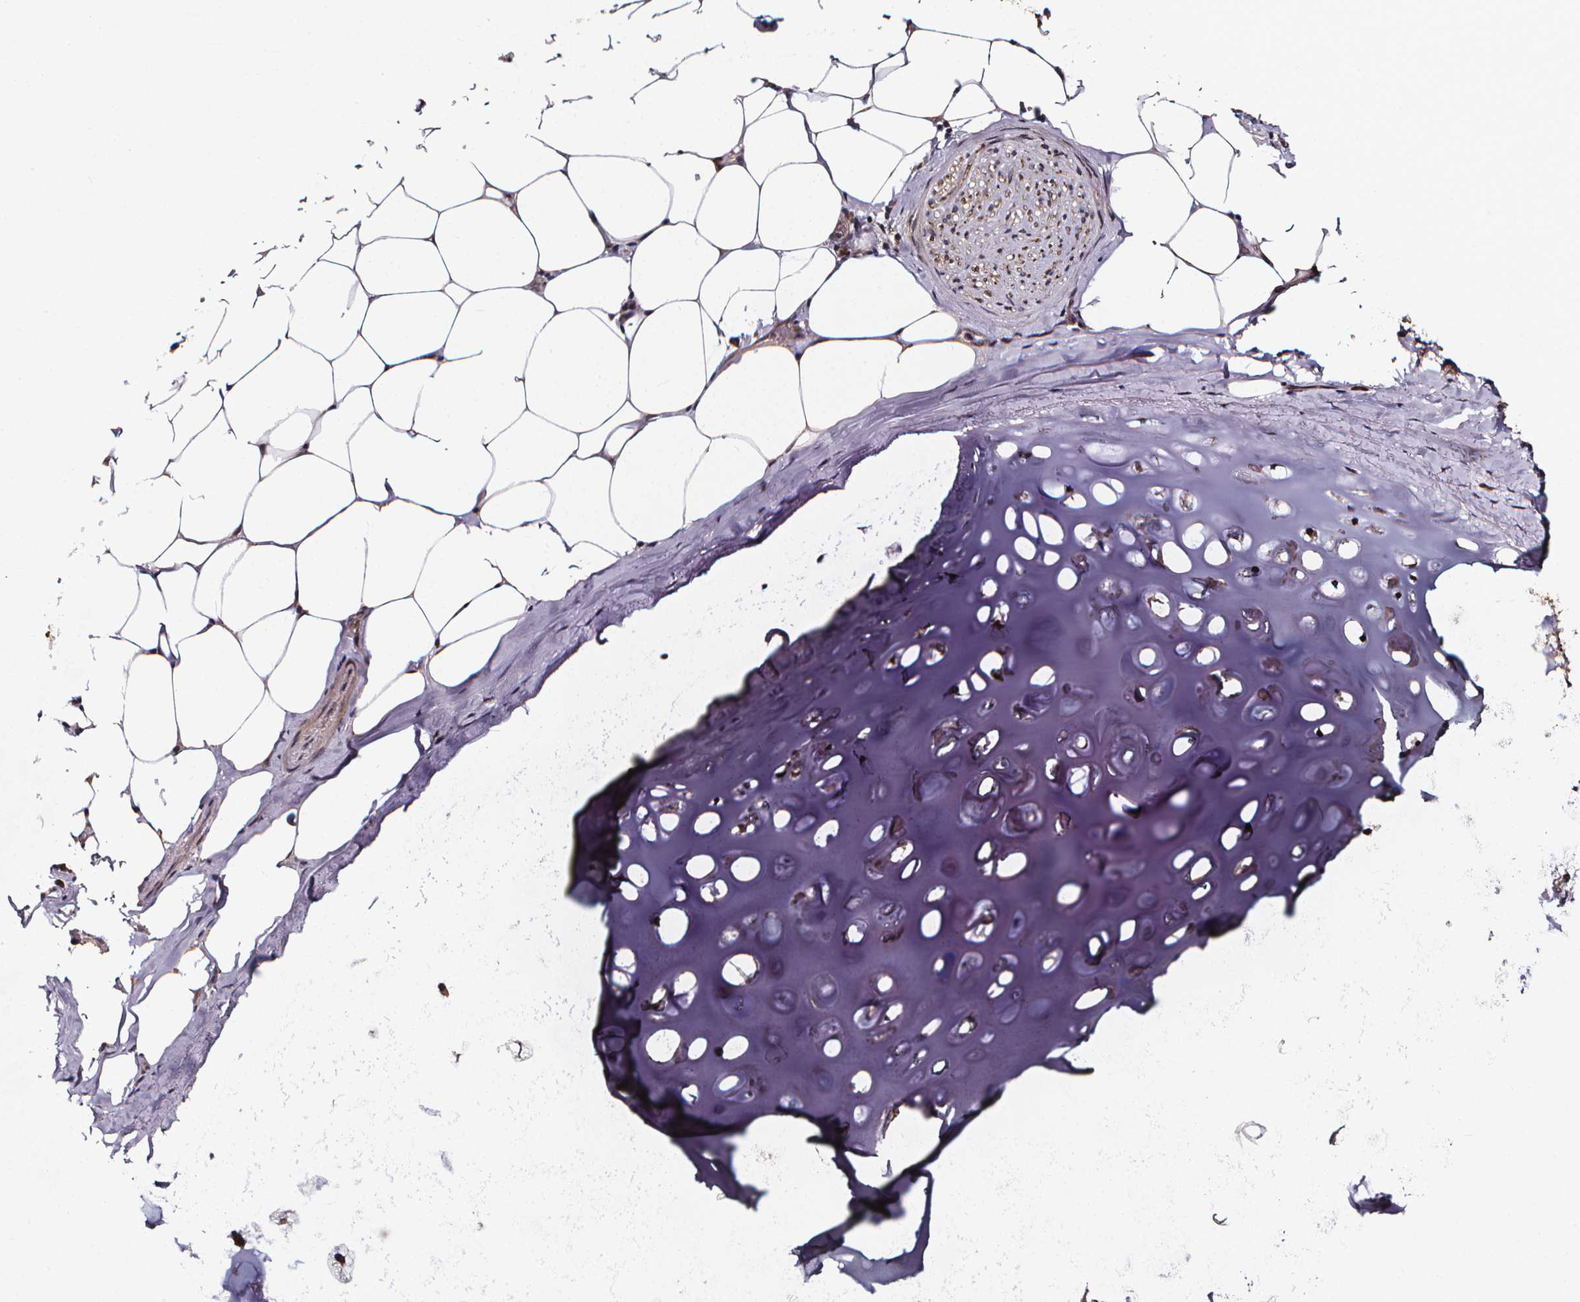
{"staining": {"intensity": "weak", "quantity": "25%-75%", "location": "cytoplasmic/membranous"}, "tissue": "adipose tissue", "cell_type": "Adipocytes", "image_type": "normal", "snomed": [{"axis": "morphology", "description": "Normal tissue, NOS"}, {"axis": "topography", "description": "Bronchus"}, {"axis": "topography", "description": "Lung"}], "caption": "This micrograph exhibits benign adipose tissue stained with IHC to label a protein in brown. The cytoplasmic/membranous of adipocytes show weak positivity for the protein. Nuclei are counter-stained blue.", "gene": "DDIT3", "patient": {"sex": "female", "age": 57}}